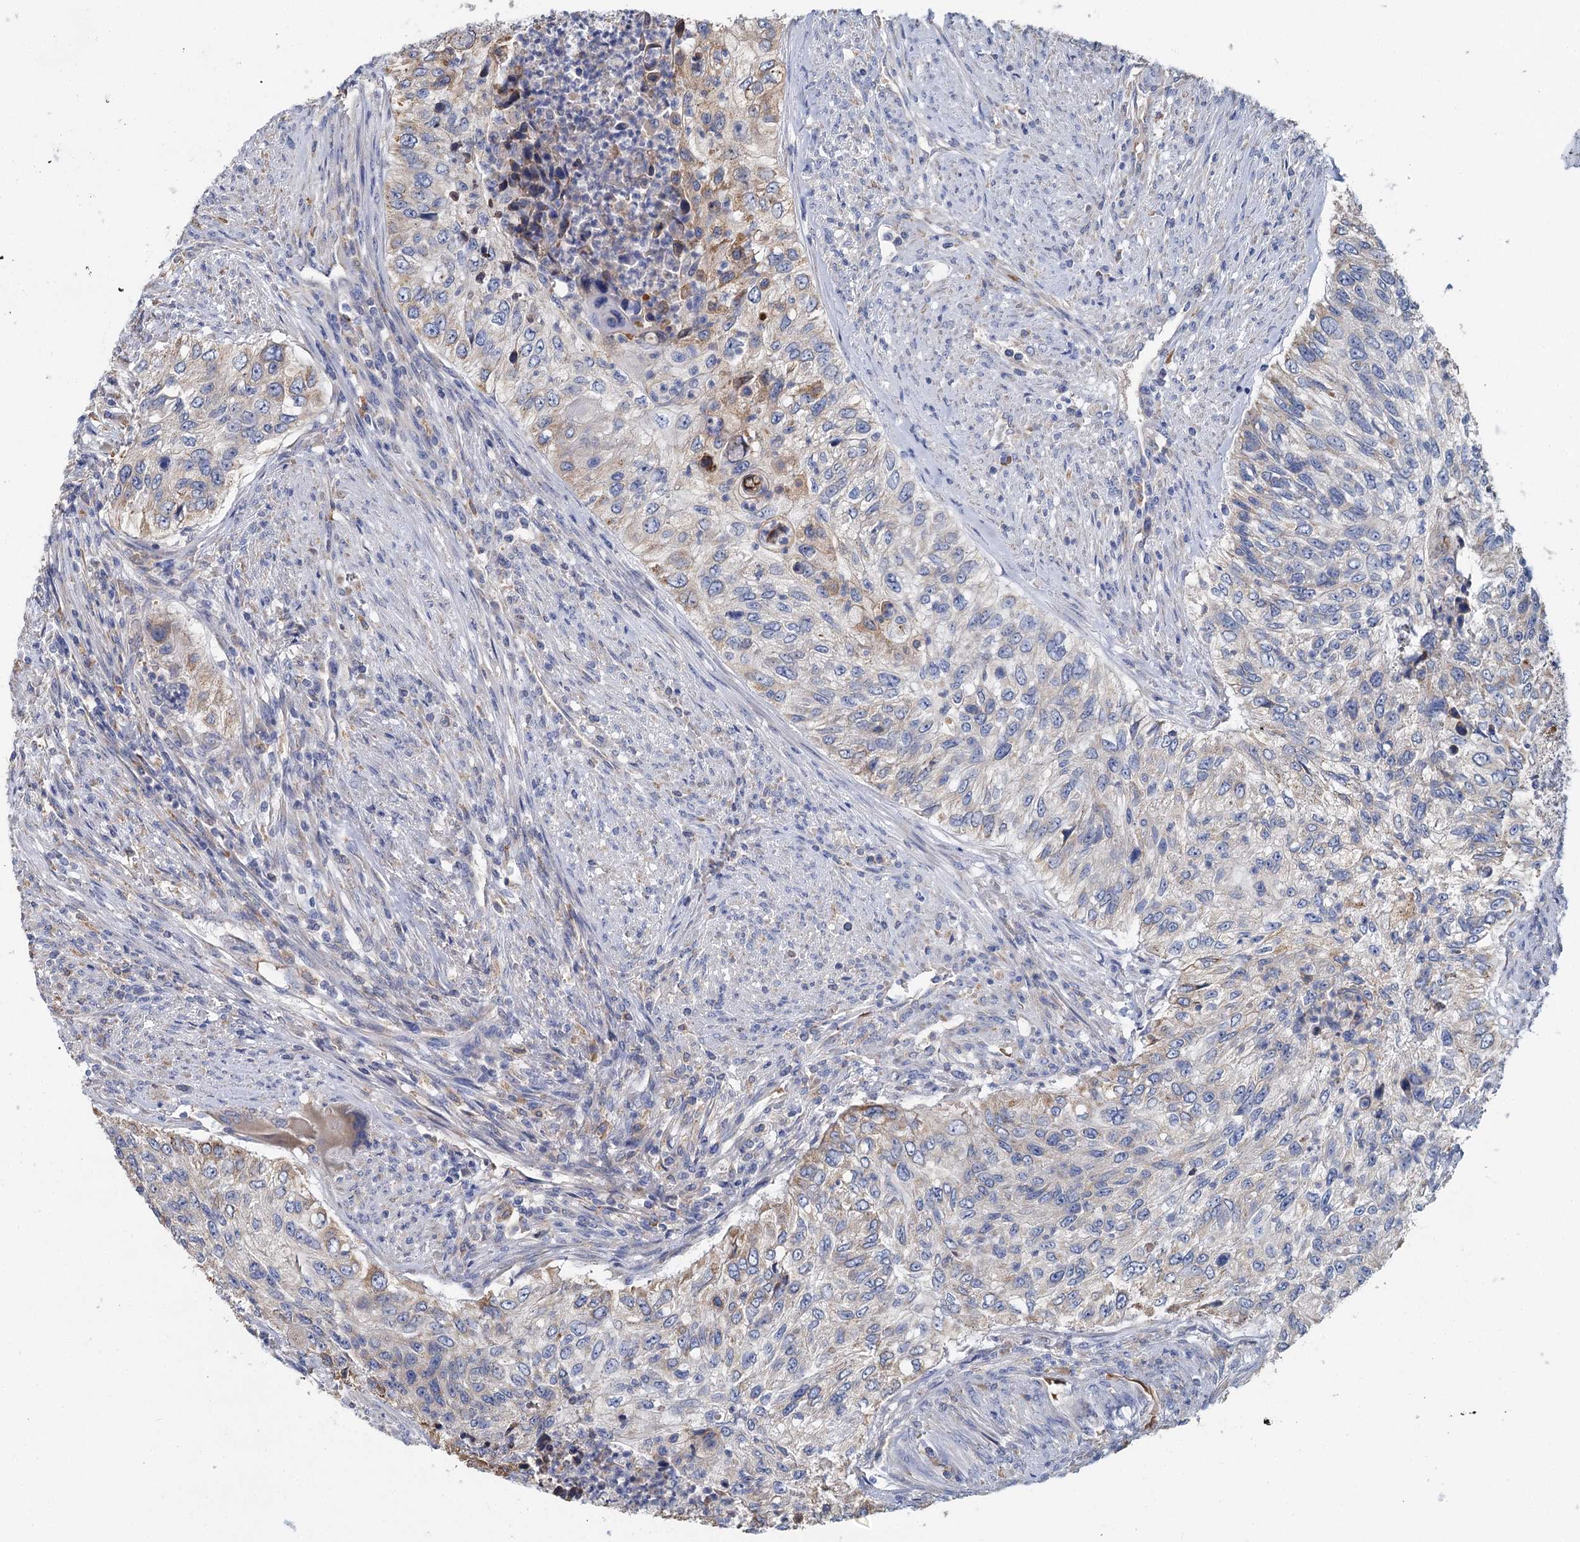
{"staining": {"intensity": "moderate", "quantity": "<25%", "location": "cytoplasmic/membranous"}, "tissue": "urothelial cancer", "cell_type": "Tumor cells", "image_type": "cancer", "snomed": [{"axis": "morphology", "description": "Urothelial carcinoma, High grade"}, {"axis": "topography", "description": "Urinary bladder"}], "caption": "Urothelial carcinoma (high-grade) tissue displays moderate cytoplasmic/membranous positivity in approximately <25% of tumor cells, visualized by immunohistochemistry.", "gene": "ANKRD16", "patient": {"sex": "female", "age": 60}}